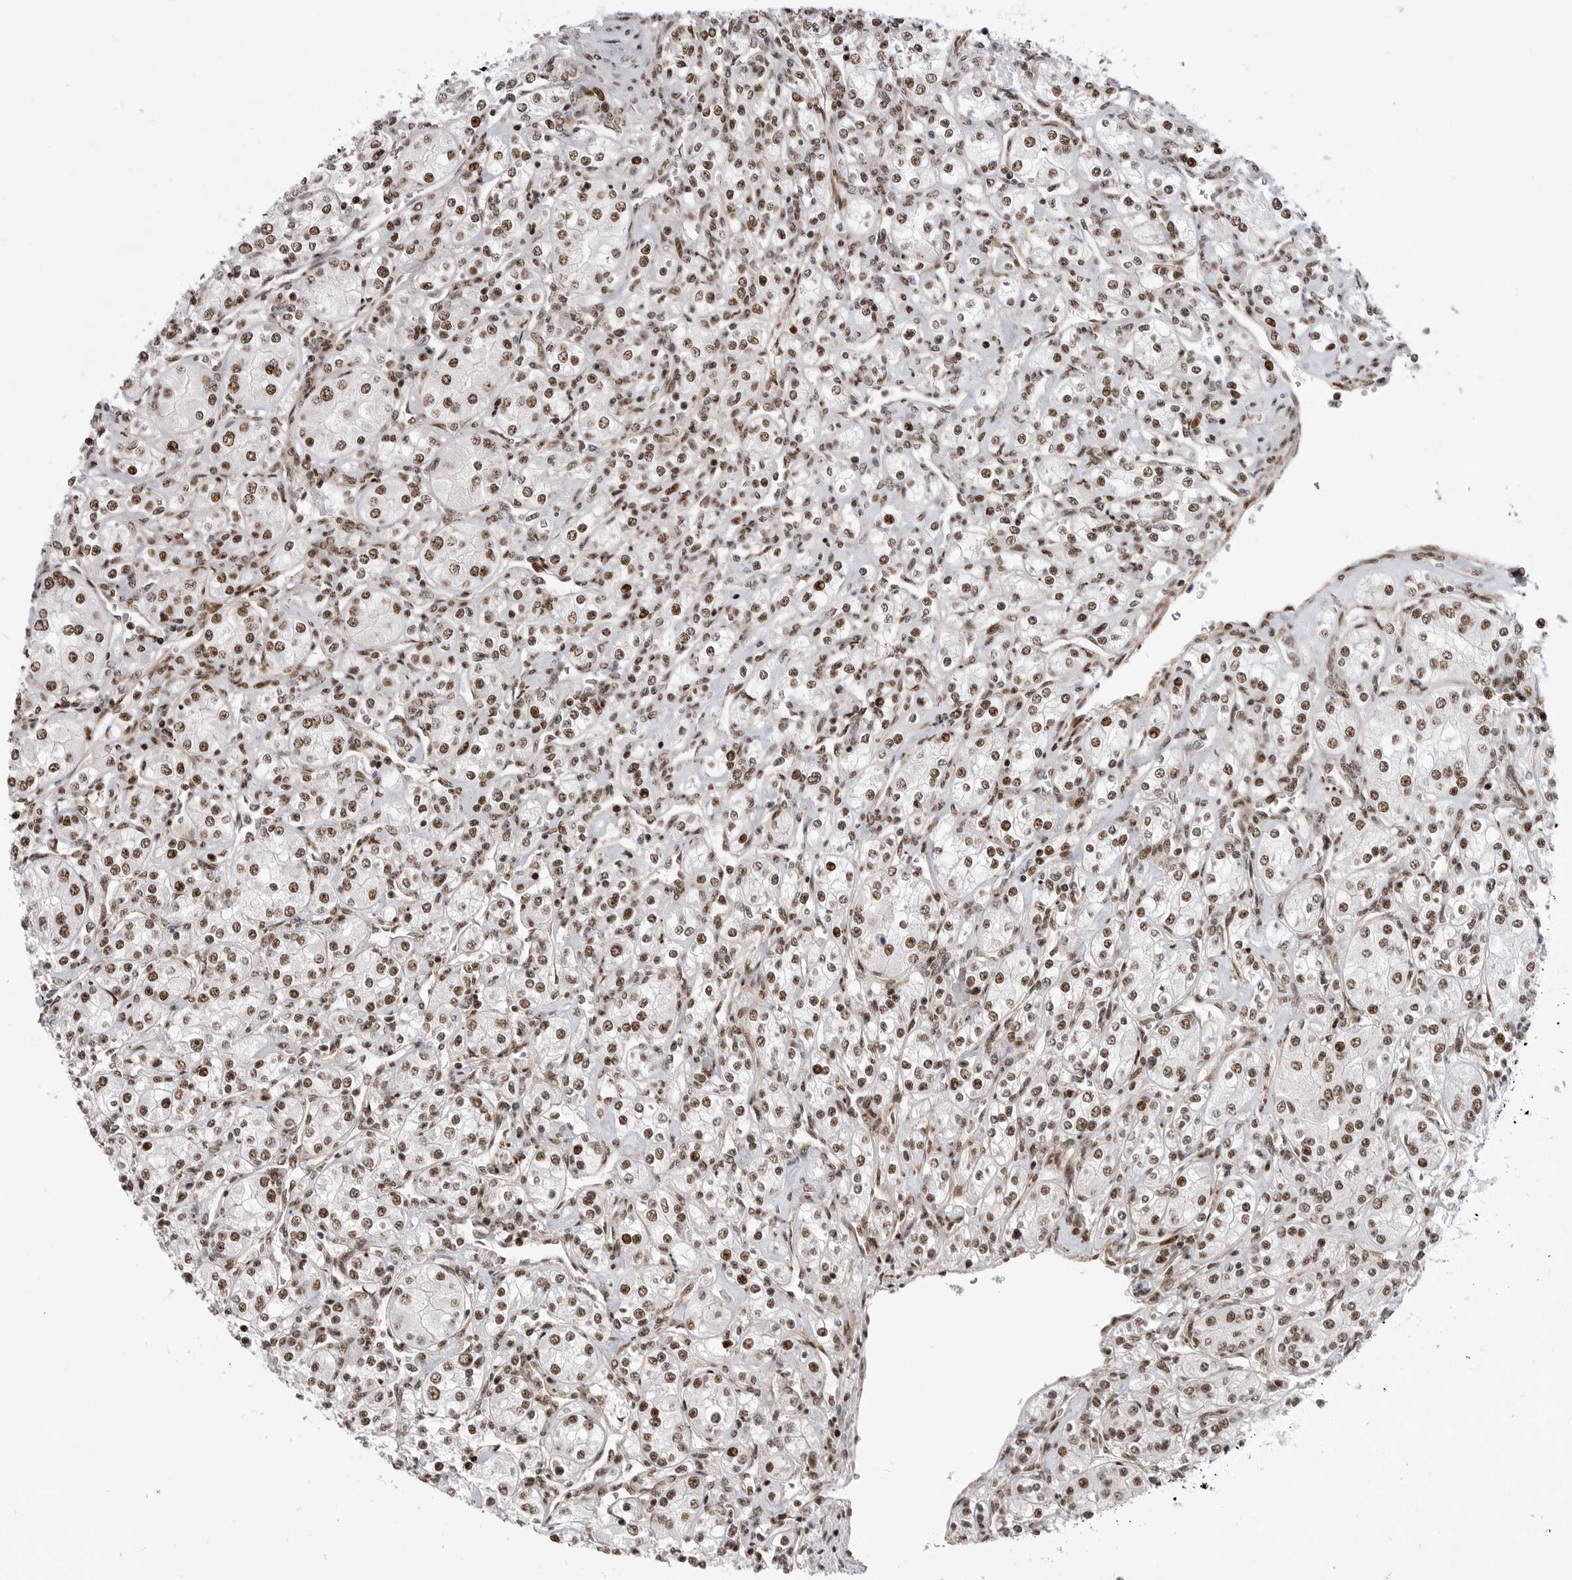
{"staining": {"intensity": "moderate", "quantity": ">75%", "location": "nuclear"}, "tissue": "renal cancer", "cell_type": "Tumor cells", "image_type": "cancer", "snomed": [{"axis": "morphology", "description": "Adenocarcinoma, NOS"}, {"axis": "topography", "description": "Kidney"}], "caption": "A brown stain highlights moderate nuclear expression of a protein in human renal cancer (adenocarcinoma) tumor cells.", "gene": "GPATCH2", "patient": {"sex": "male", "age": 77}}